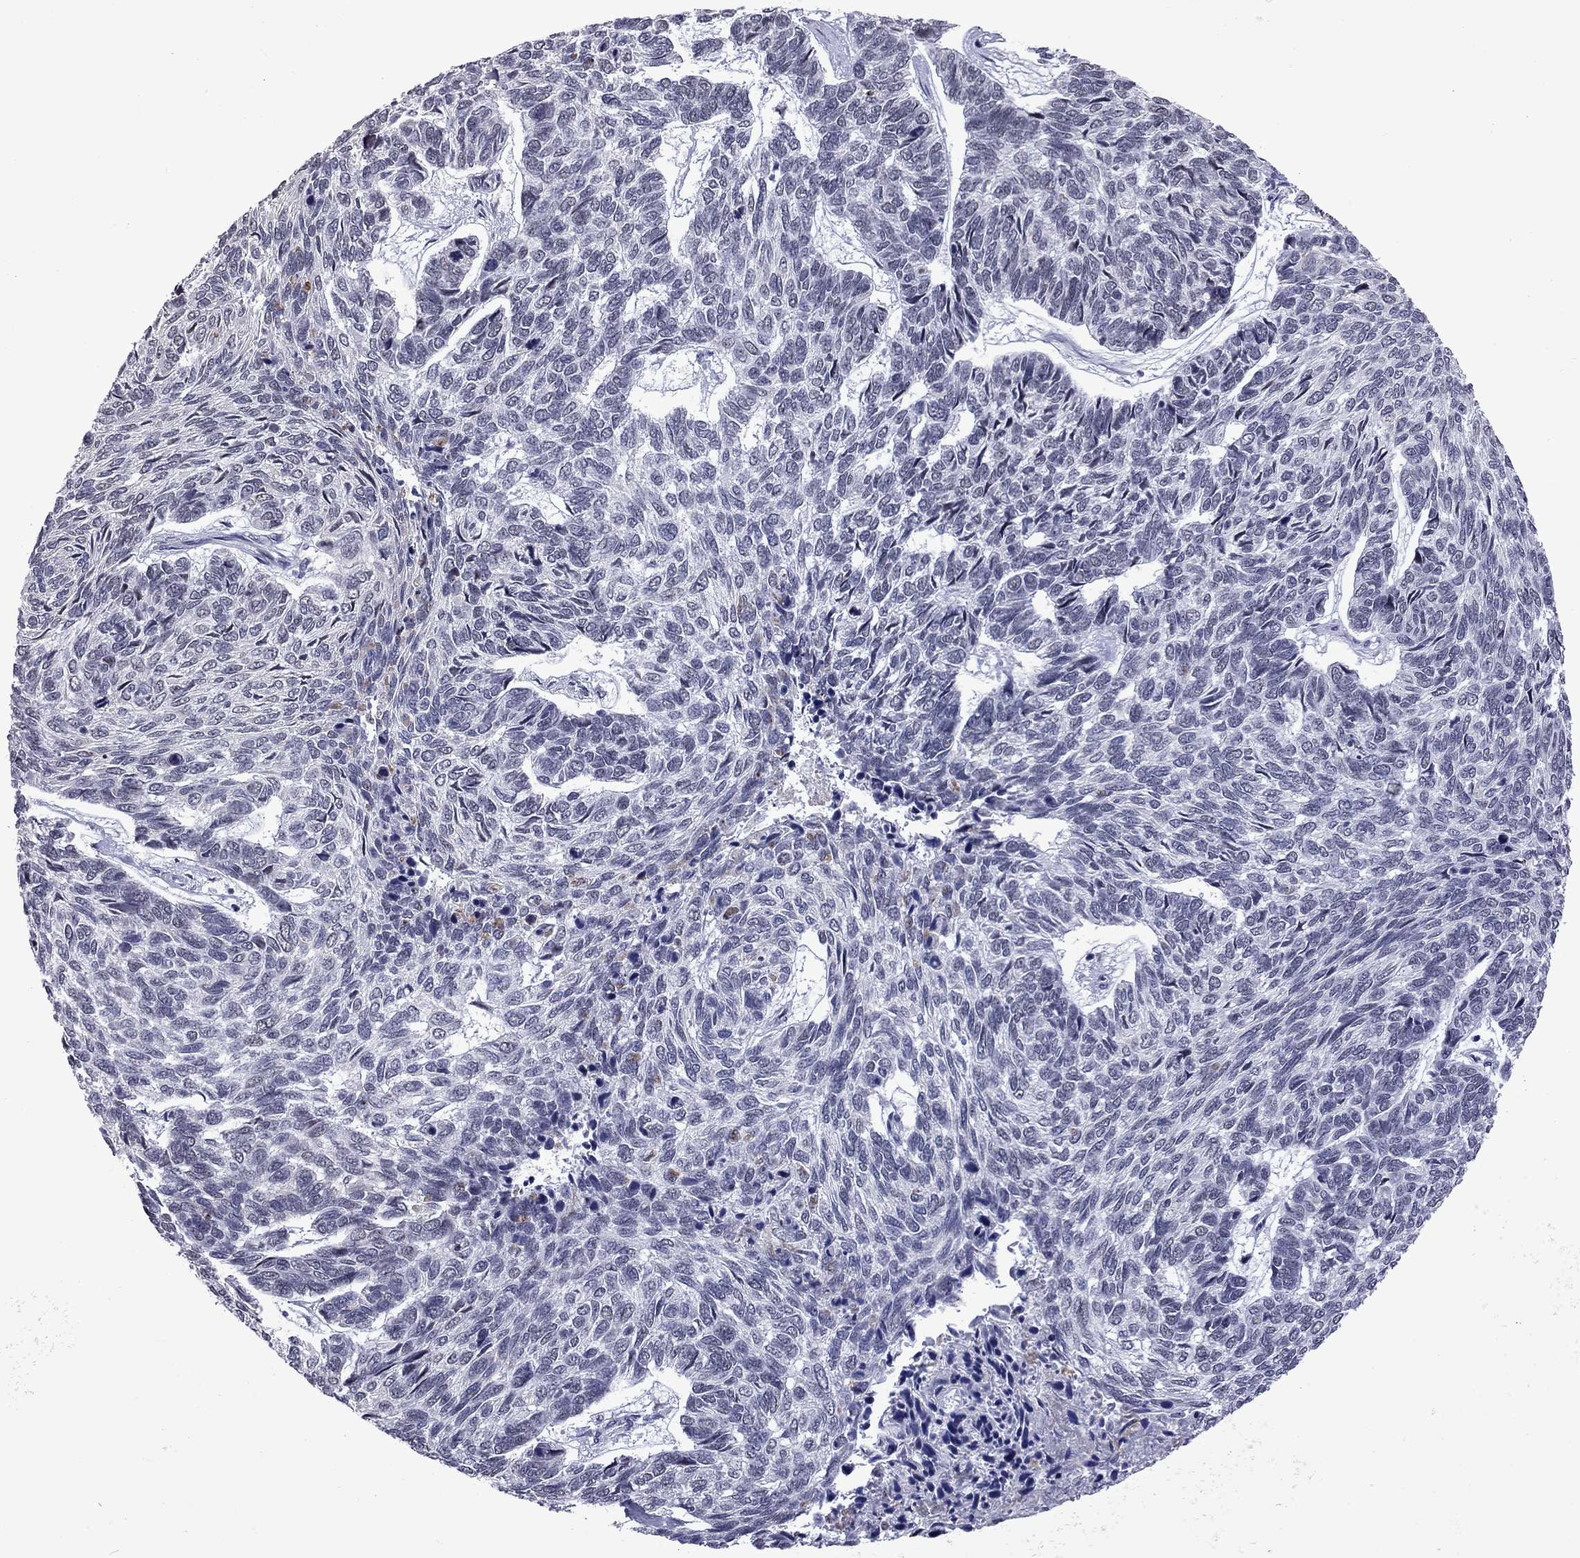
{"staining": {"intensity": "negative", "quantity": "none", "location": "none"}, "tissue": "skin cancer", "cell_type": "Tumor cells", "image_type": "cancer", "snomed": [{"axis": "morphology", "description": "Basal cell carcinoma"}, {"axis": "topography", "description": "Skin"}], "caption": "An IHC image of skin basal cell carcinoma is shown. There is no staining in tumor cells of skin basal cell carcinoma.", "gene": "PPP1R3A", "patient": {"sex": "female", "age": 65}}